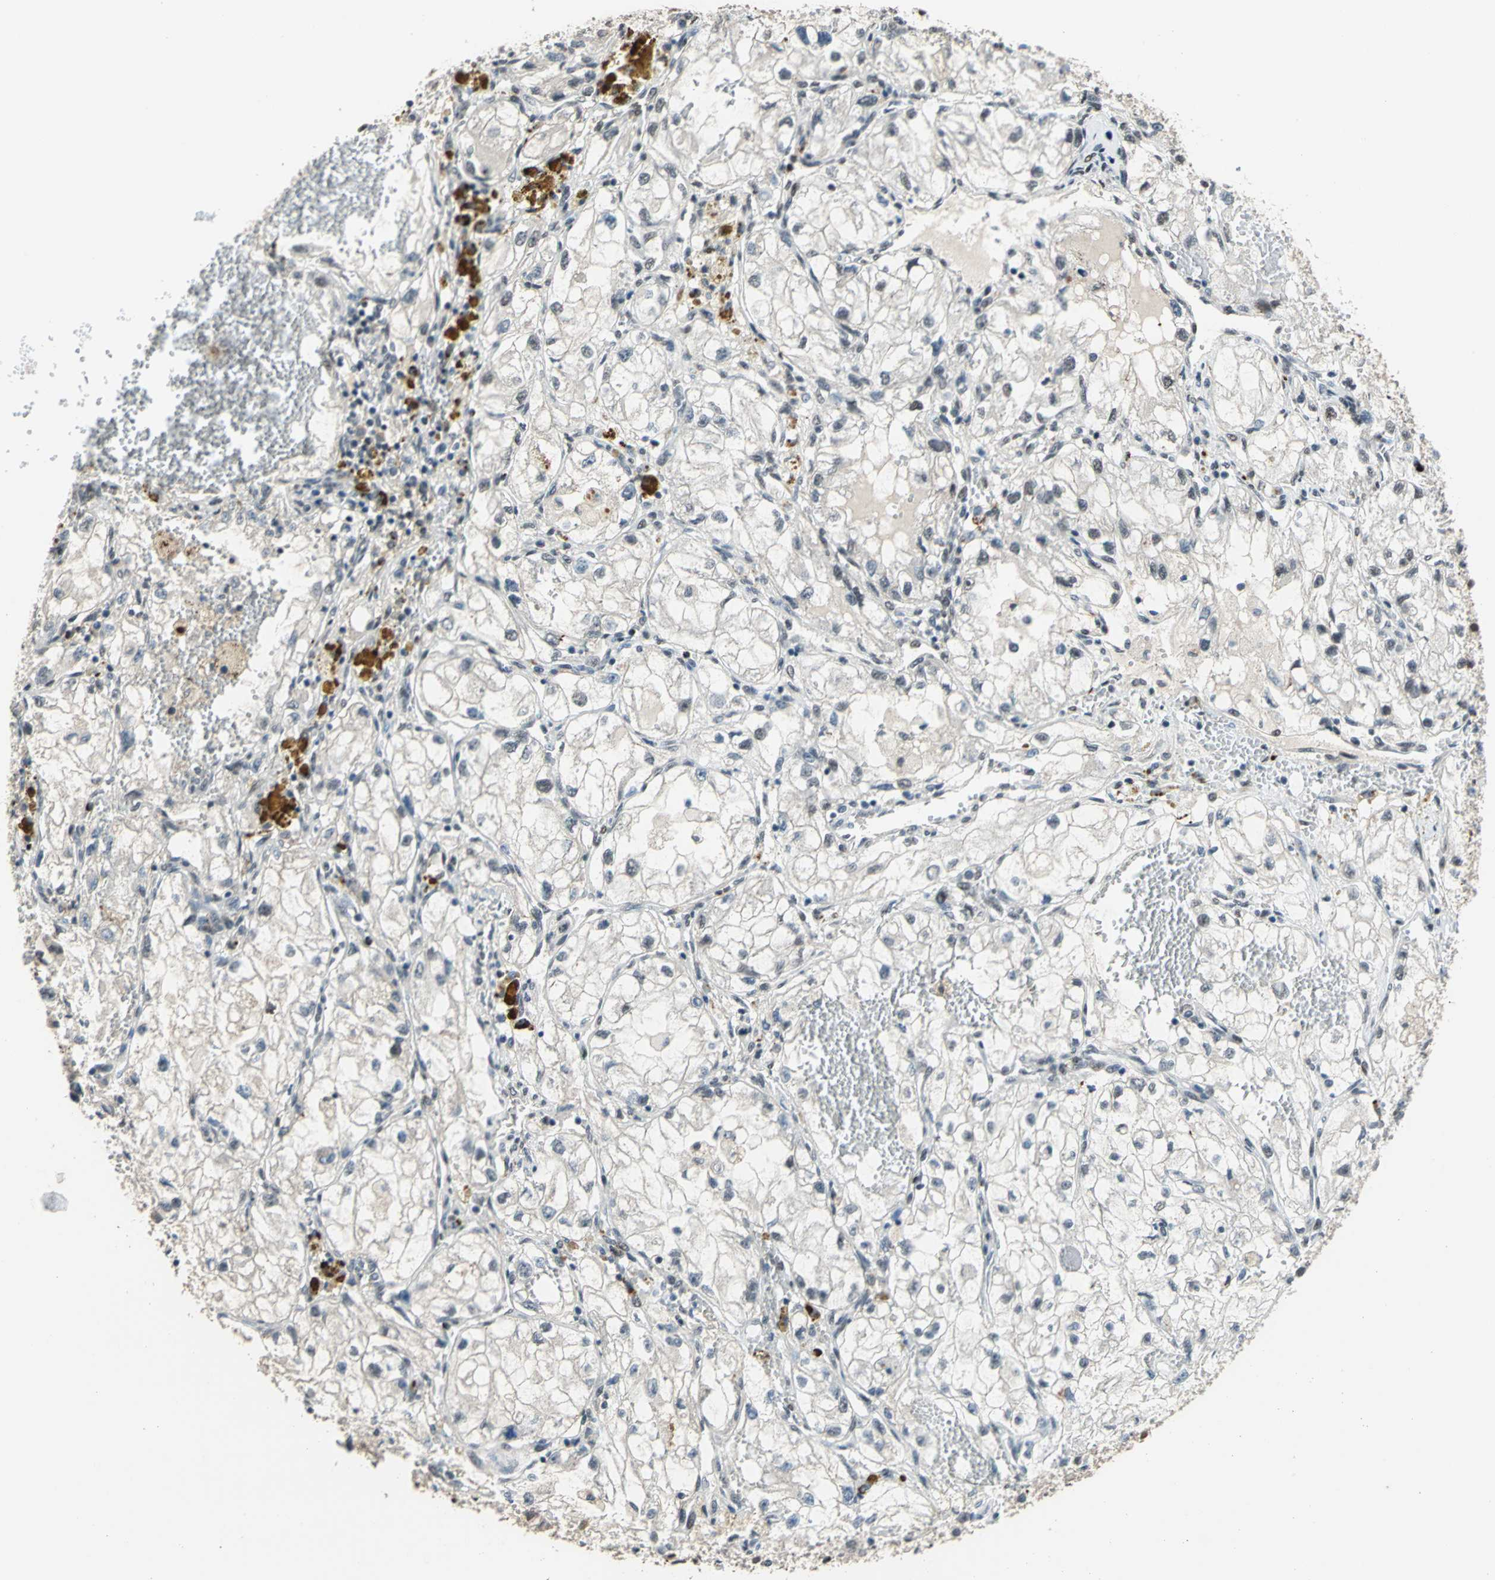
{"staining": {"intensity": "negative", "quantity": "none", "location": "none"}, "tissue": "renal cancer", "cell_type": "Tumor cells", "image_type": "cancer", "snomed": [{"axis": "morphology", "description": "Adenocarcinoma, NOS"}, {"axis": "topography", "description": "Kidney"}], "caption": "This is an immunohistochemistry (IHC) photomicrograph of human renal cancer (adenocarcinoma). There is no expression in tumor cells.", "gene": "ELF2", "patient": {"sex": "female", "age": 70}}